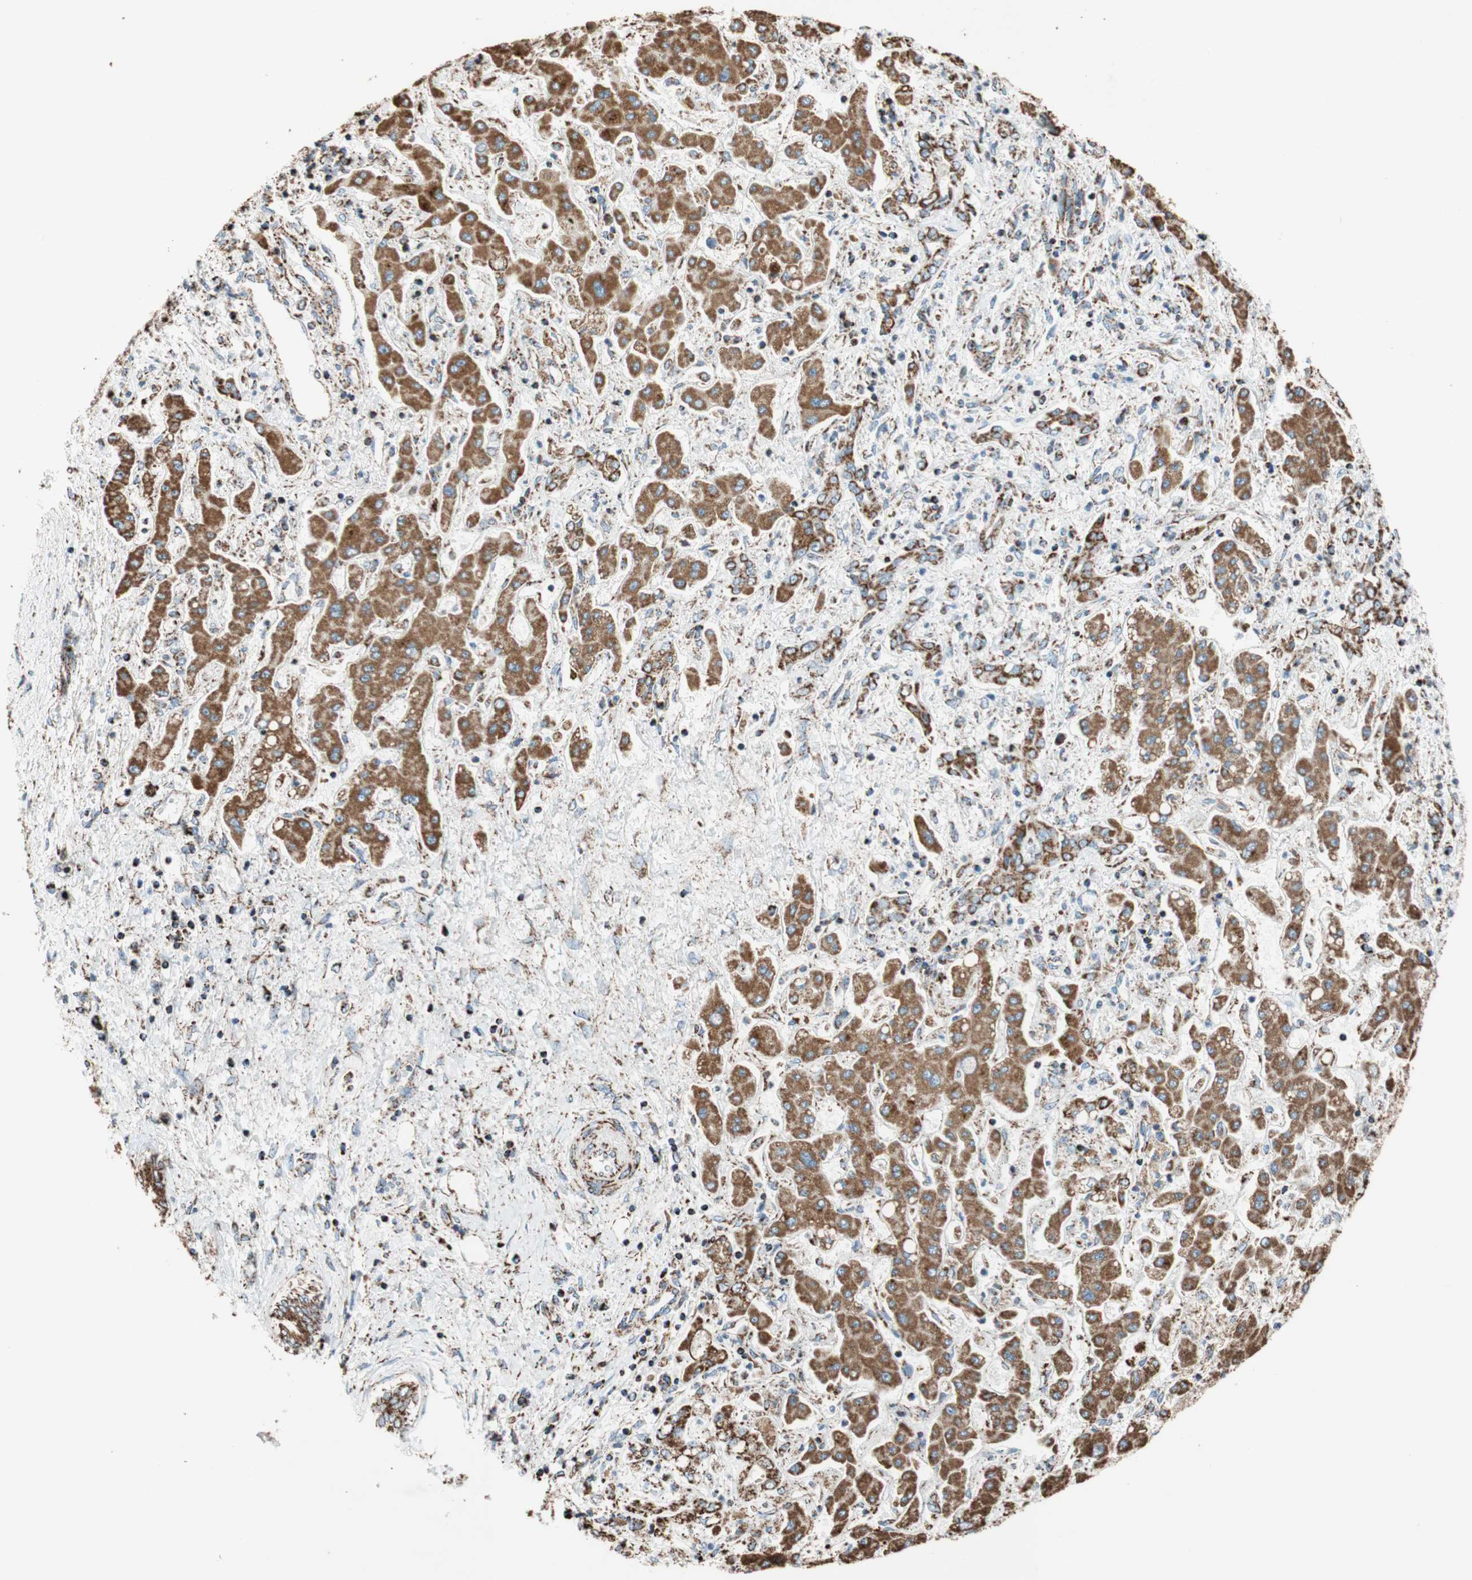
{"staining": {"intensity": "strong", "quantity": ">75%", "location": "cytoplasmic/membranous"}, "tissue": "liver cancer", "cell_type": "Tumor cells", "image_type": "cancer", "snomed": [{"axis": "morphology", "description": "Cholangiocarcinoma"}, {"axis": "topography", "description": "Liver"}], "caption": "Liver cancer stained with a brown dye shows strong cytoplasmic/membranous positive positivity in approximately >75% of tumor cells.", "gene": "PCSK4", "patient": {"sex": "male", "age": 50}}